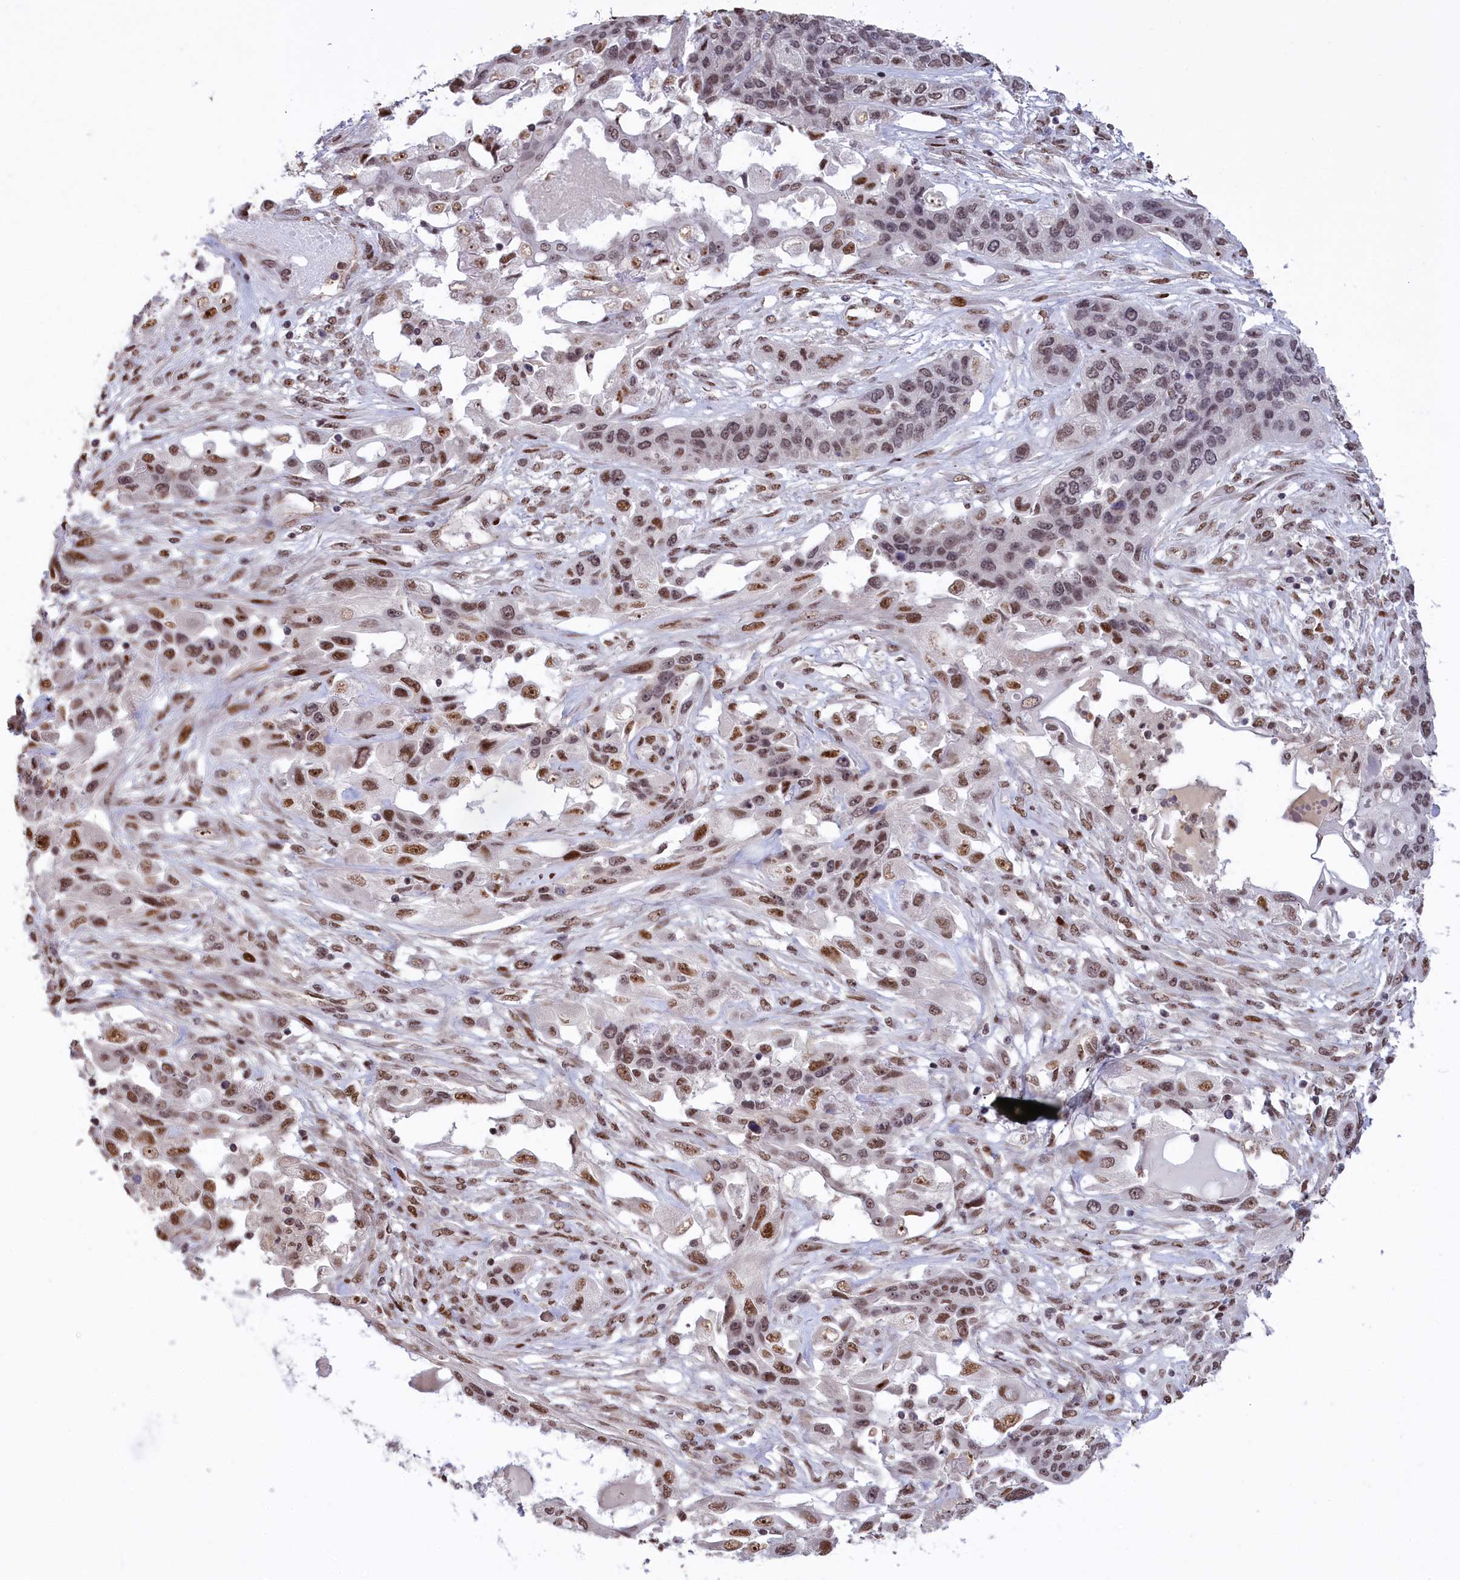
{"staining": {"intensity": "moderate", "quantity": "25%-75%", "location": "nuclear"}, "tissue": "lung cancer", "cell_type": "Tumor cells", "image_type": "cancer", "snomed": [{"axis": "morphology", "description": "Squamous cell carcinoma, NOS"}, {"axis": "topography", "description": "Lung"}], "caption": "The immunohistochemical stain labels moderate nuclear positivity in tumor cells of lung squamous cell carcinoma tissue. The staining is performed using DAB (3,3'-diaminobenzidine) brown chromogen to label protein expression. The nuclei are counter-stained blue using hematoxylin.", "gene": "RELB", "patient": {"sex": "female", "age": 70}}